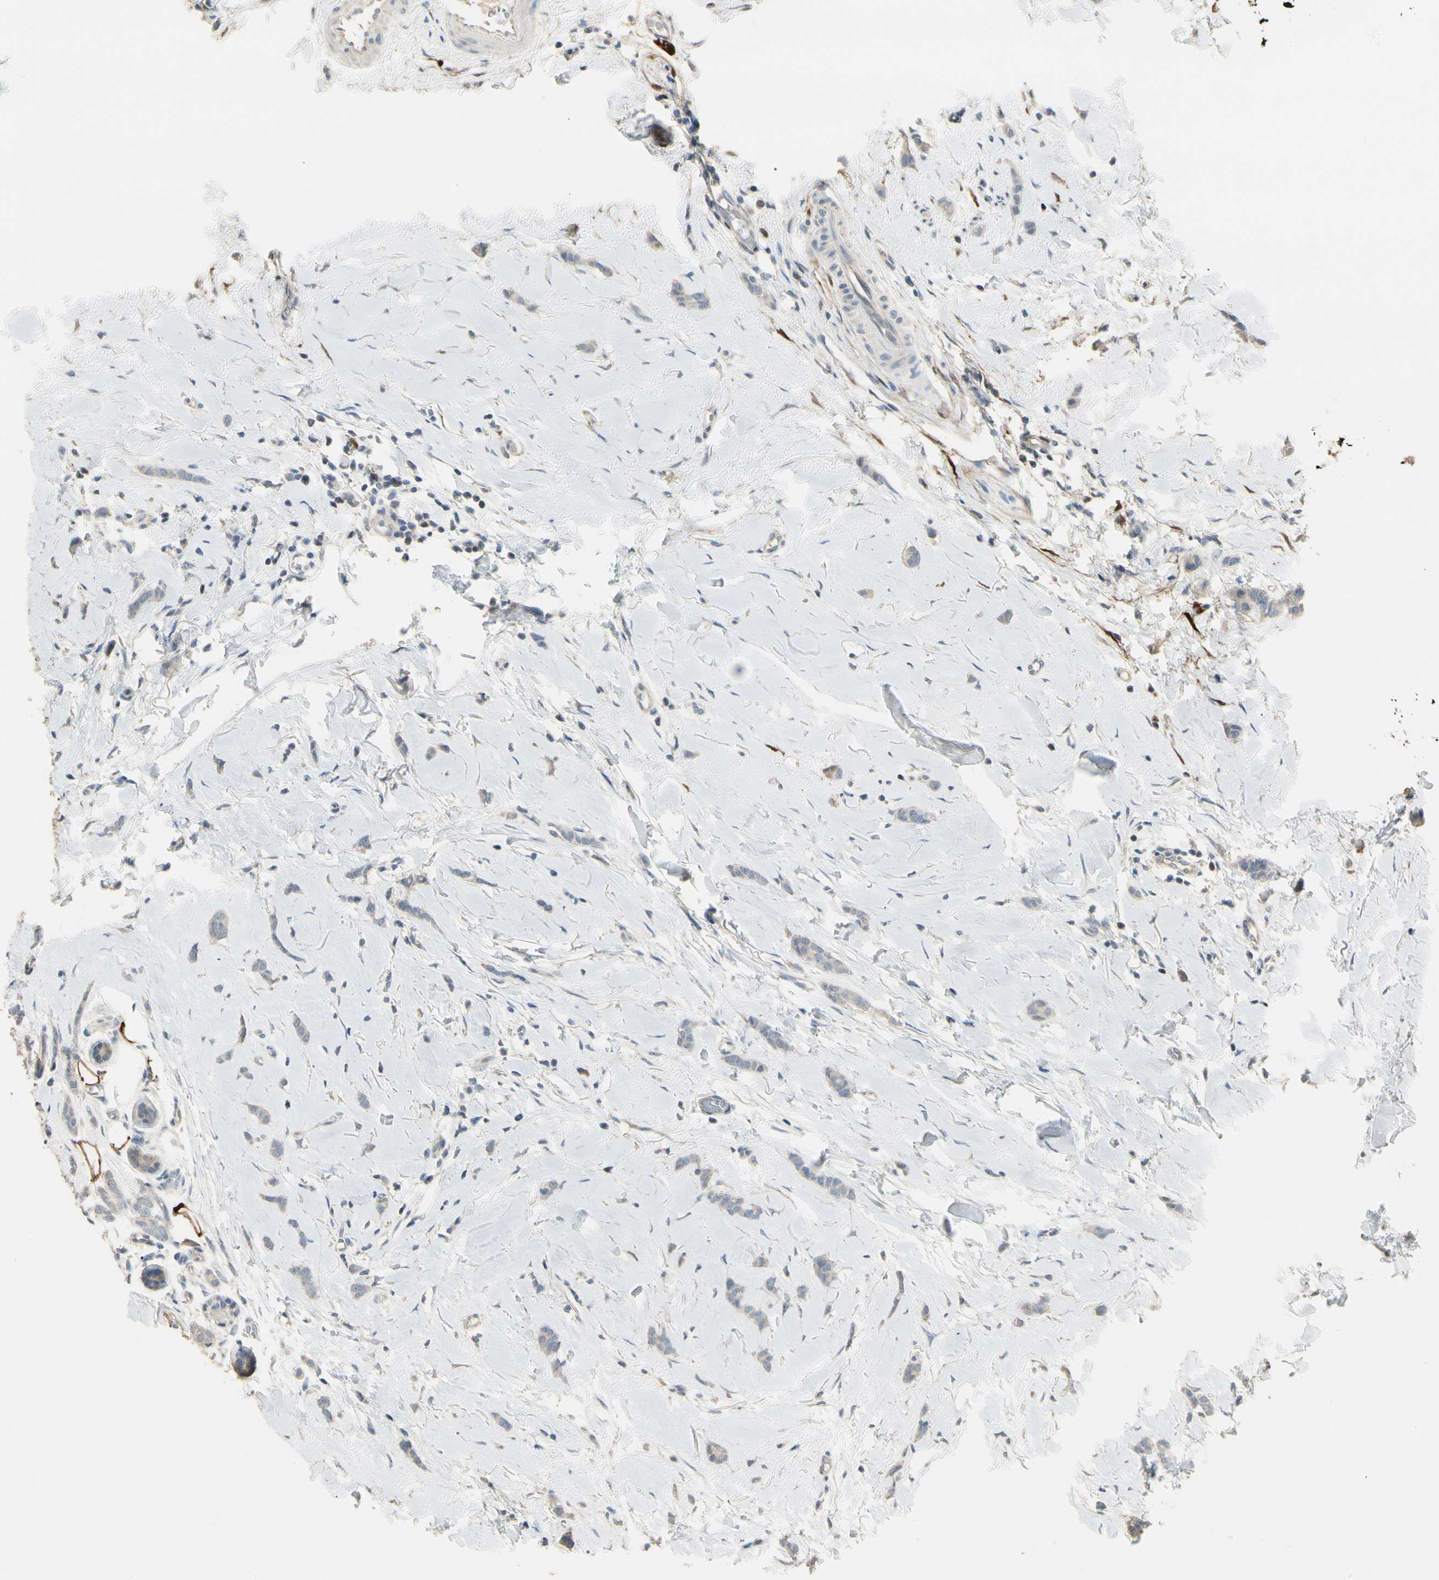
{"staining": {"intensity": "weak", "quantity": "<25%", "location": "cytoplasmic/membranous"}, "tissue": "breast cancer", "cell_type": "Tumor cells", "image_type": "cancer", "snomed": [{"axis": "morphology", "description": "Lobular carcinoma"}, {"axis": "topography", "description": "Skin"}, {"axis": "topography", "description": "Breast"}], "caption": "Tumor cells show no significant protein staining in breast lobular carcinoma. The staining was performed using DAB to visualize the protein expression in brown, while the nuclei were stained in blue with hematoxylin (Magnification: 20x).", "gene": "GNE", "patient": {"sex": "female", "age": 46}}